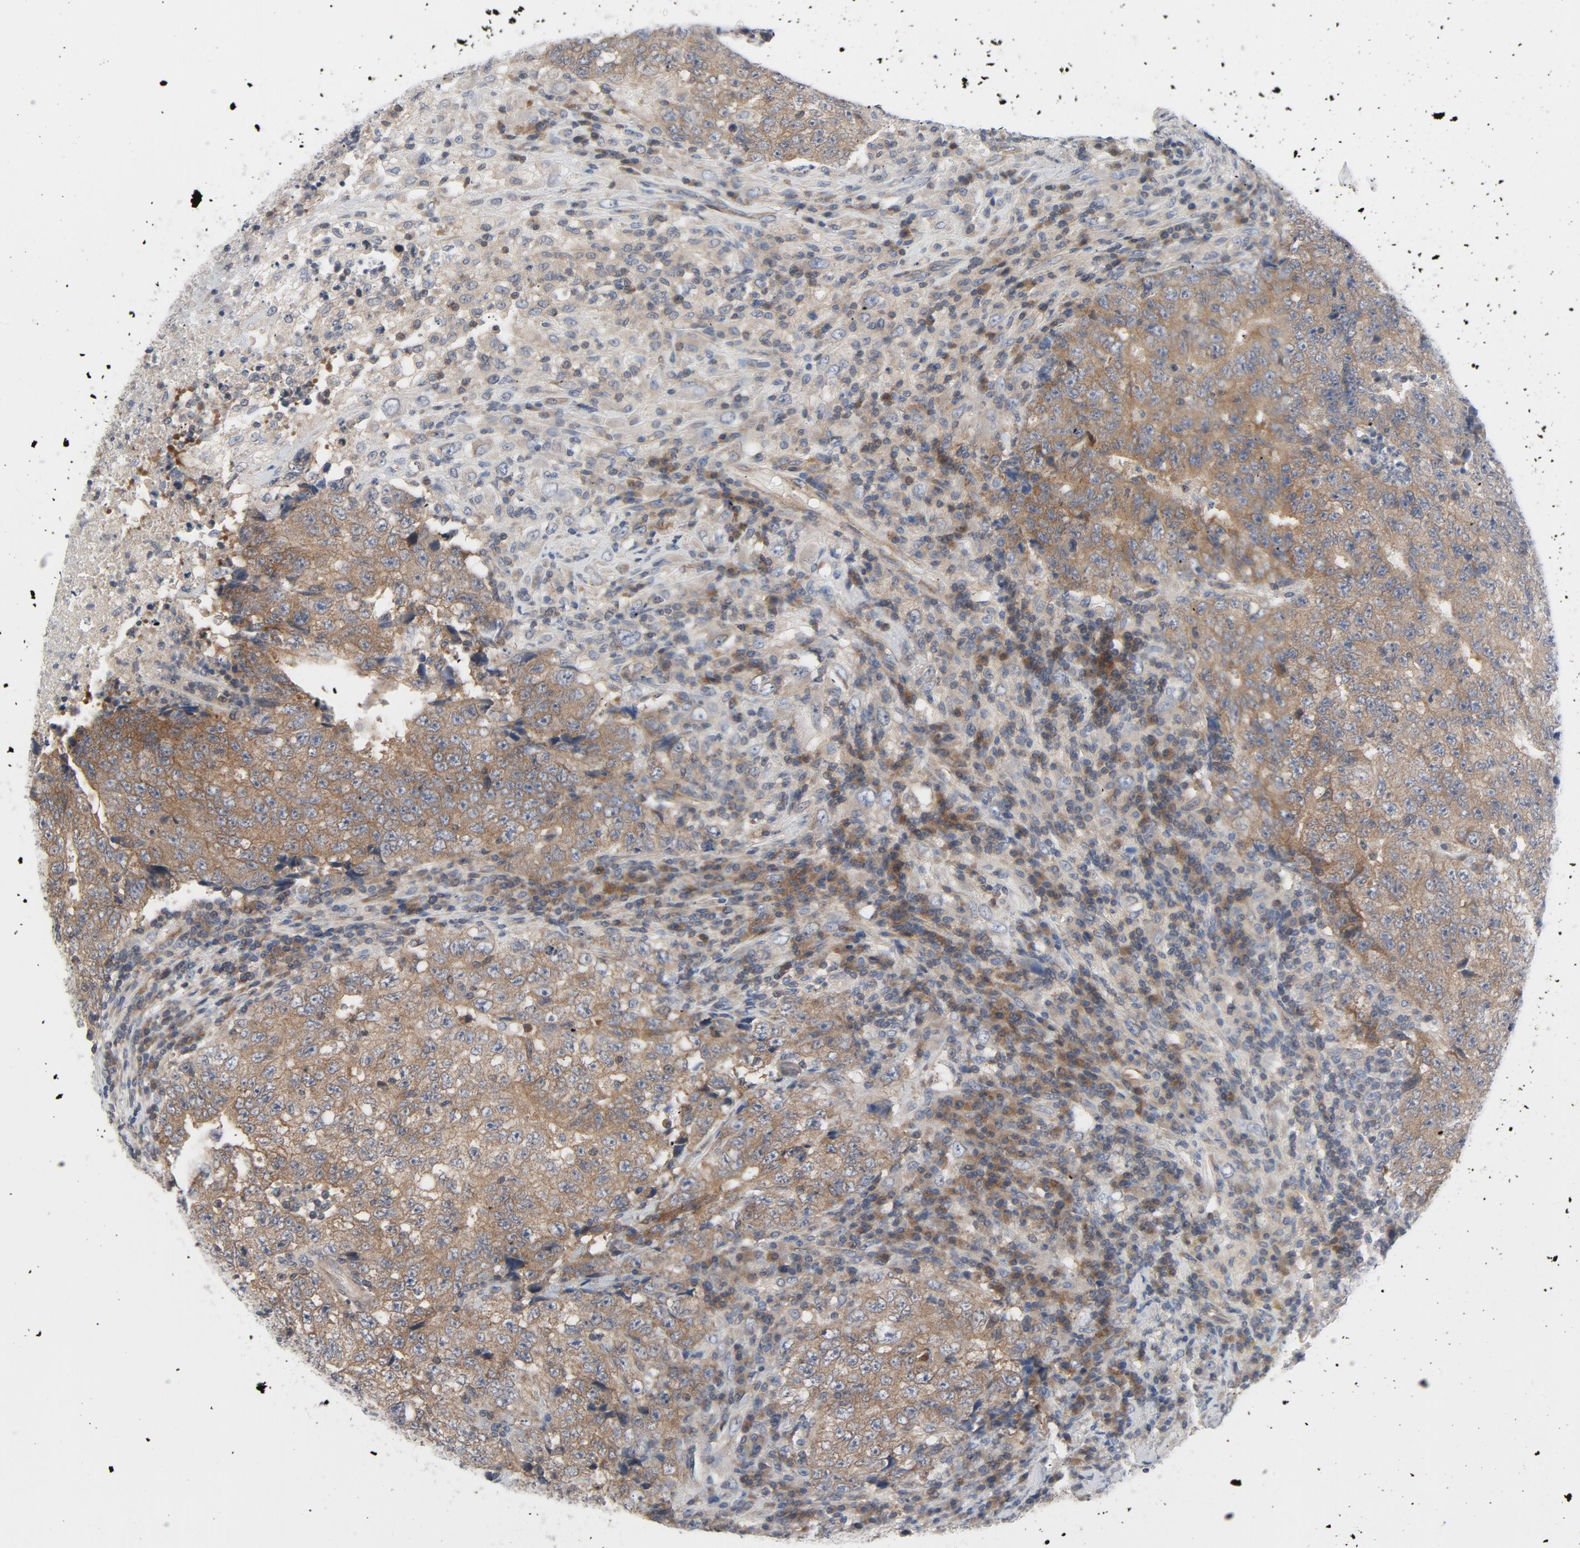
{"staining": {"intensity": "moderate", "quantity": ">75%", "location": "cytoplasmic/membranous"}, "tissue": "testis cancer", "cell_type": "Tumor cells", "image_type": "cancer", "snomed": [{"axis": "morphology", "description": "Necrosis, NOS"}, {"axis": "morphology", "description": "Carcinoma, Embryonal, NOS"}, {"axis": "topography", "description": "Testis"}], "caption": "This histopathology image exhibits IHC staining of testis cancer (embryonal carcinoma), with medium moderate cytoplasmic/membranous staining in about >75% of tumor cells.", "gene": "TSG101", "patient": {"sex": "male", "age": 19}}